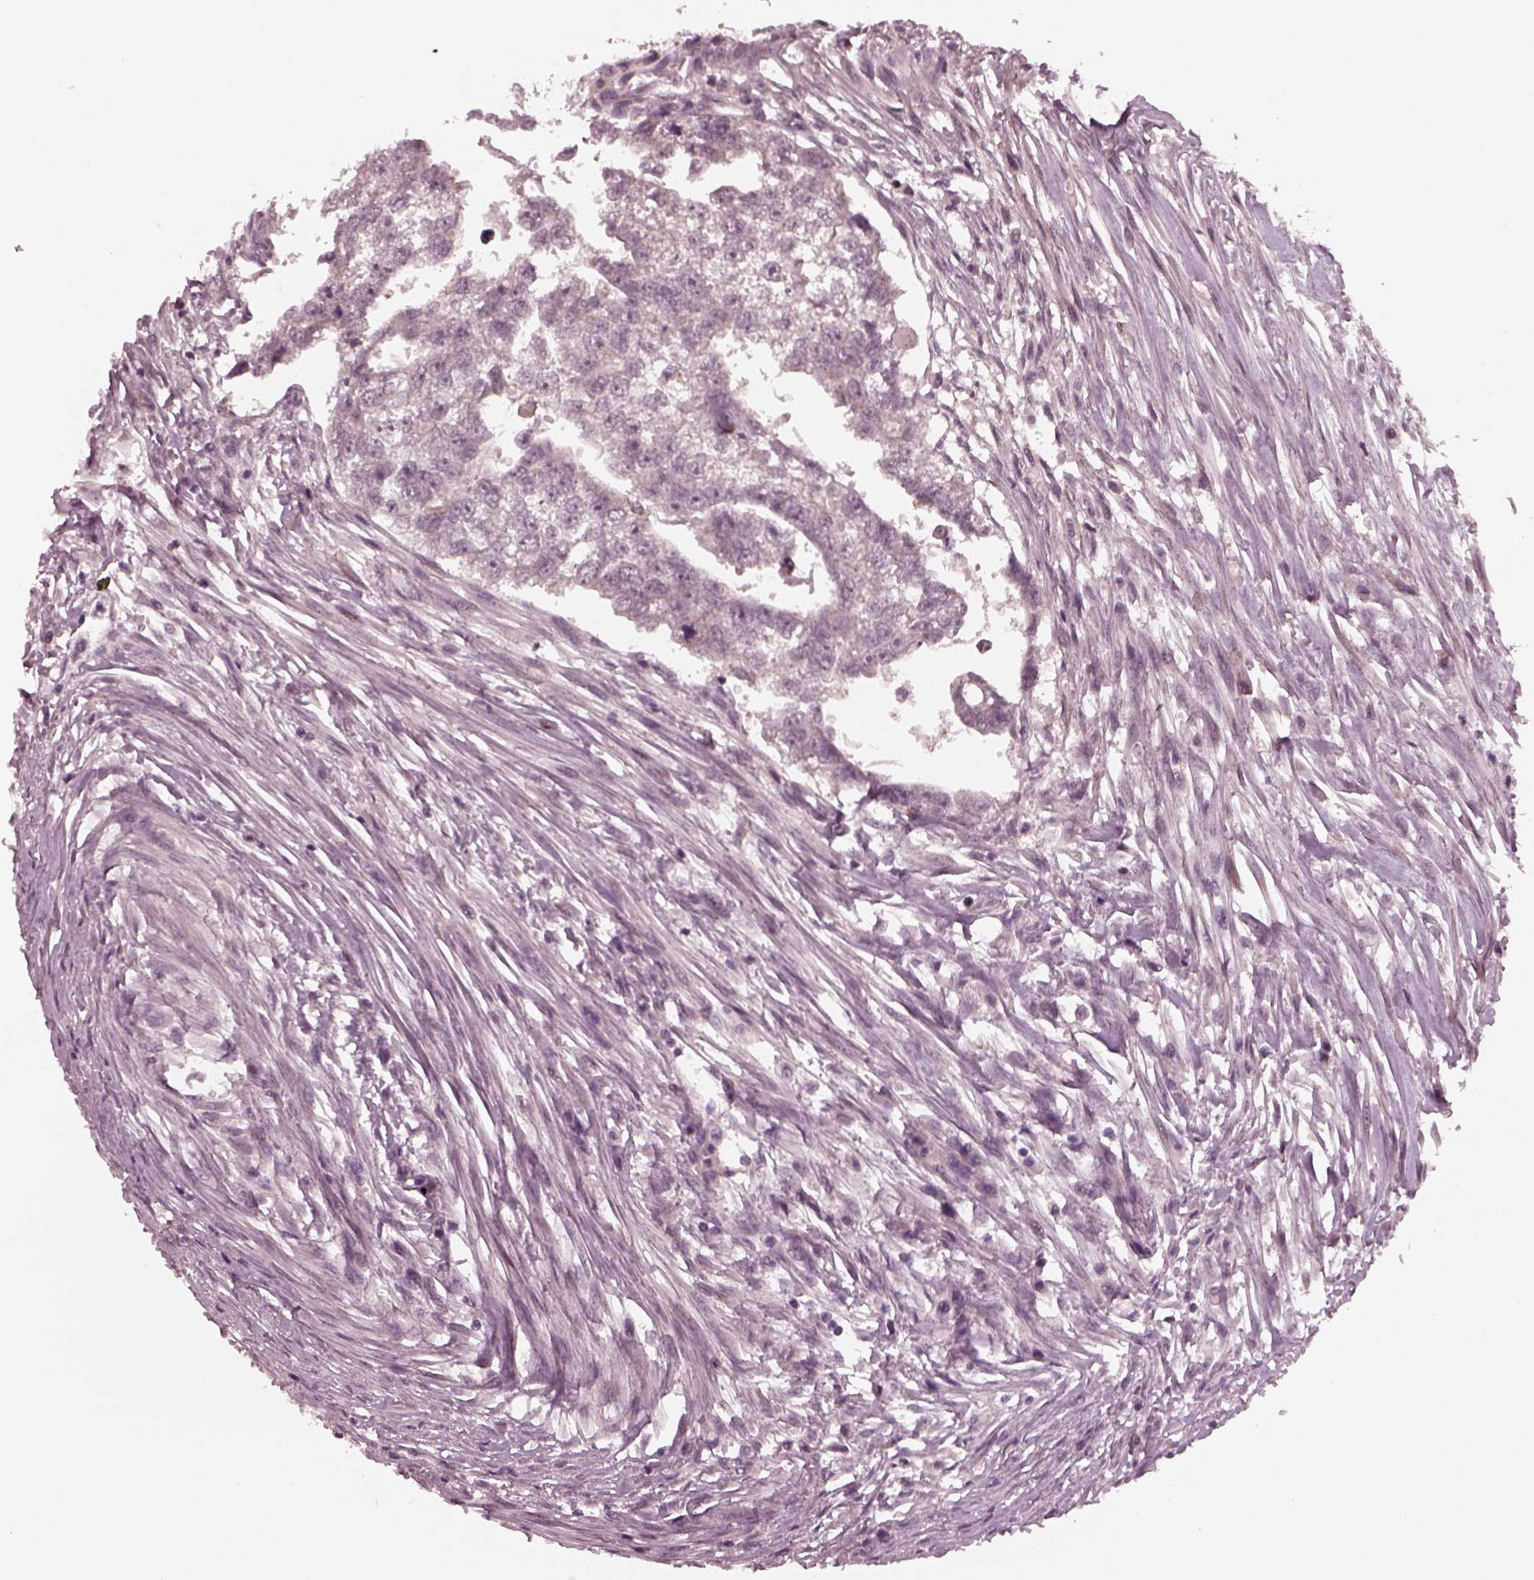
{"staining": {"intensity": "negative", "quantity": "none", "location": "none"}, "tissue": "testis cancer", "cell_type": "Tumor cells", "image_type": "cancer", "snomed": [{"axis": "morphology", "description": "Carcinoma, Embryonal, NOS"}, {"axis": "morphology", "description": "Teratoma, malignant, NOS"}, {"axis": "topography", "description": "Testis"}], "caption": "Malignant teratoma (testis) stained for a protein using IHC demonstrates no staining tumor cells.", "gene": "SAXO1", "patient": {"sex": "male", "age": 44}}